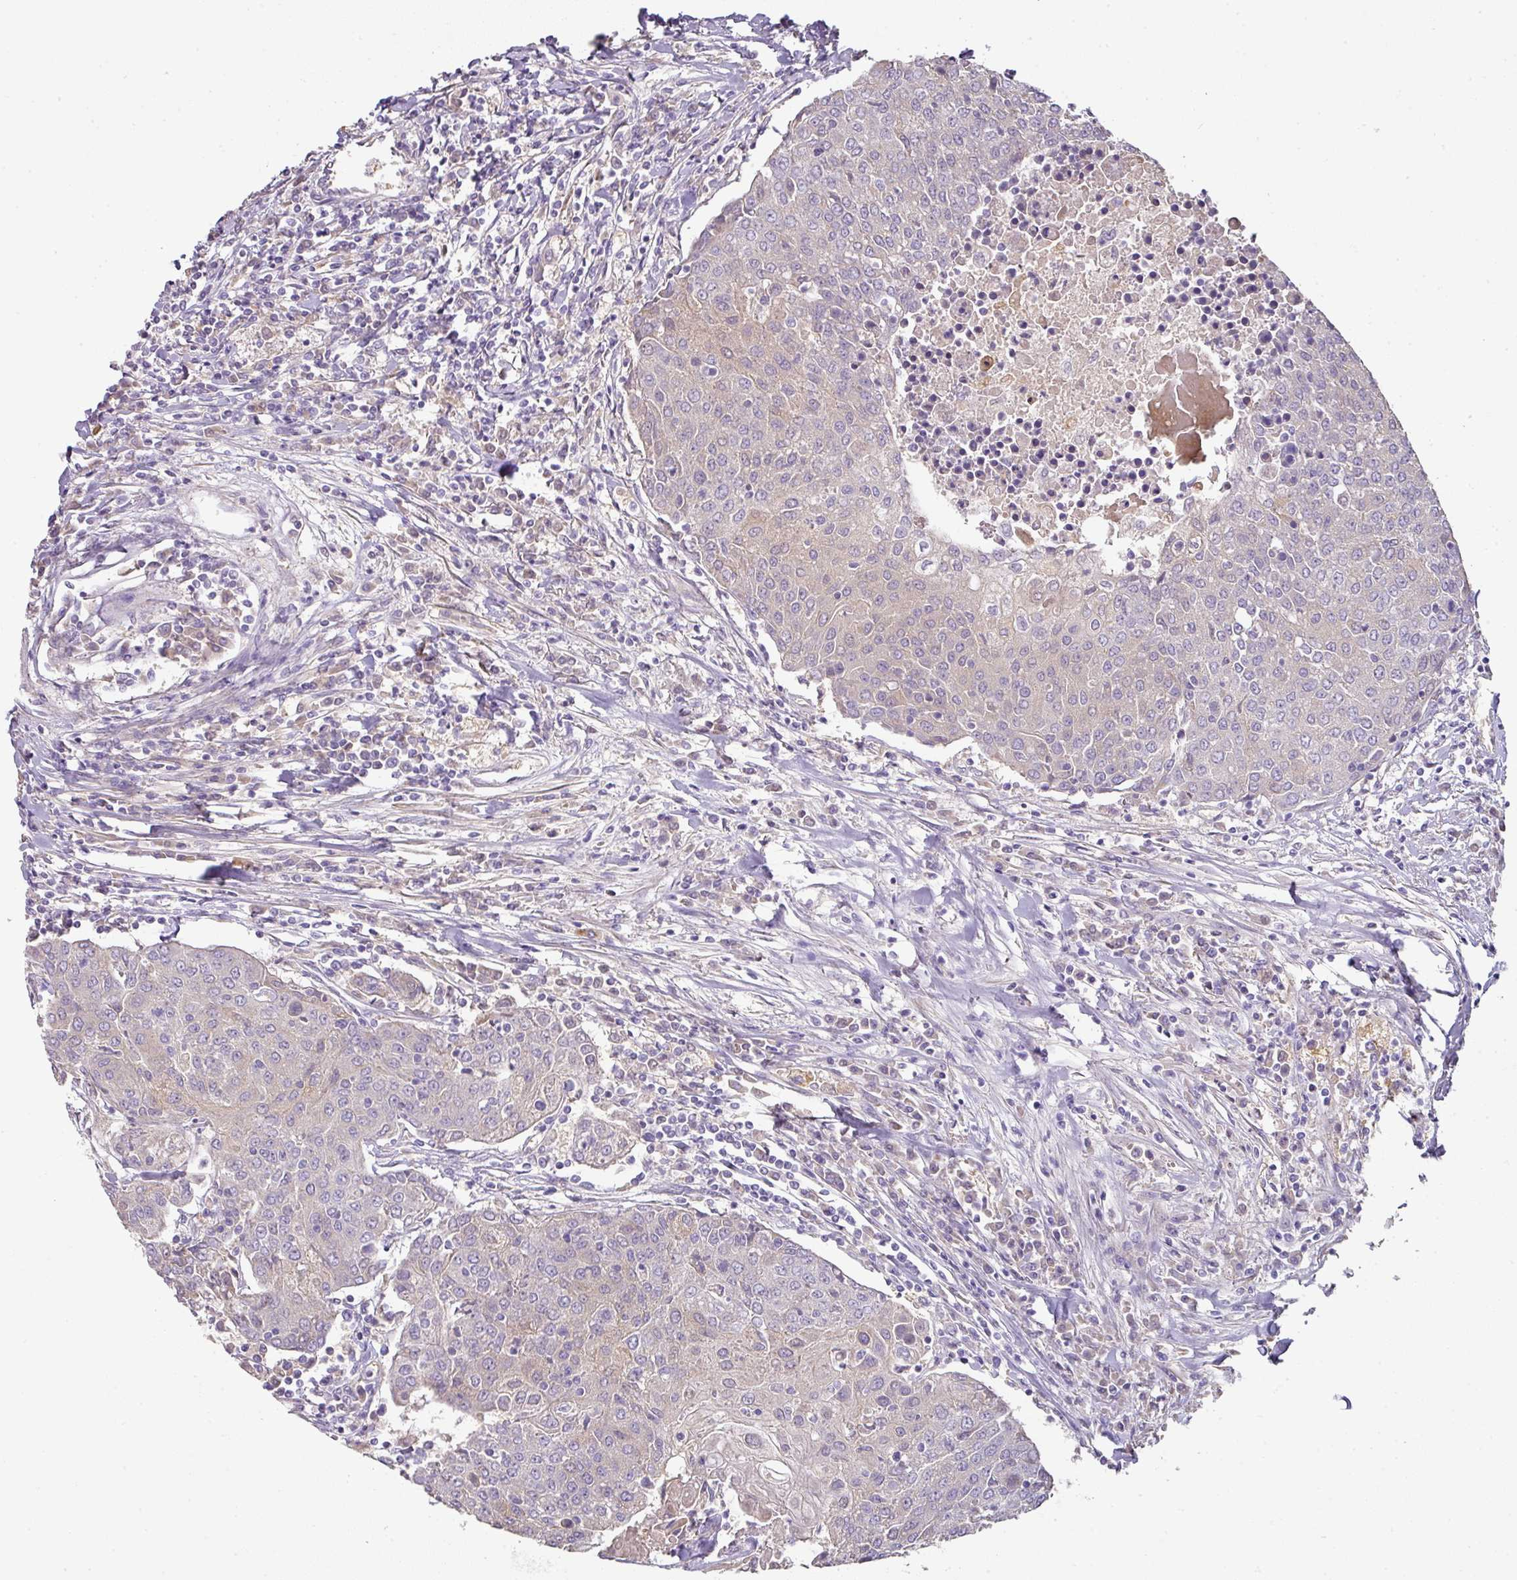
{"staining": {"intensity": "weak", "quantity": "25%-75%", "location": "cytoplasmic/membranous"}, "tissue": "urothelial cancer", "cell_type": "Tumor cells", "image_type": "cancer", "snomed": [{"axis": "morphology", "description": "Urothelial carcinoma, High grade"}, {"axis": "topography", "description": "Urinary bladder"}], "caption": "High-grade urothelial carcinoma was stained to show a protein in brown. There is low levels of weak cytoplasmic/membranous staining in approximately 25%-75% of tumor cells.", "gene": "CCZ1", "patient": {"sex": "female", "age": 85}}